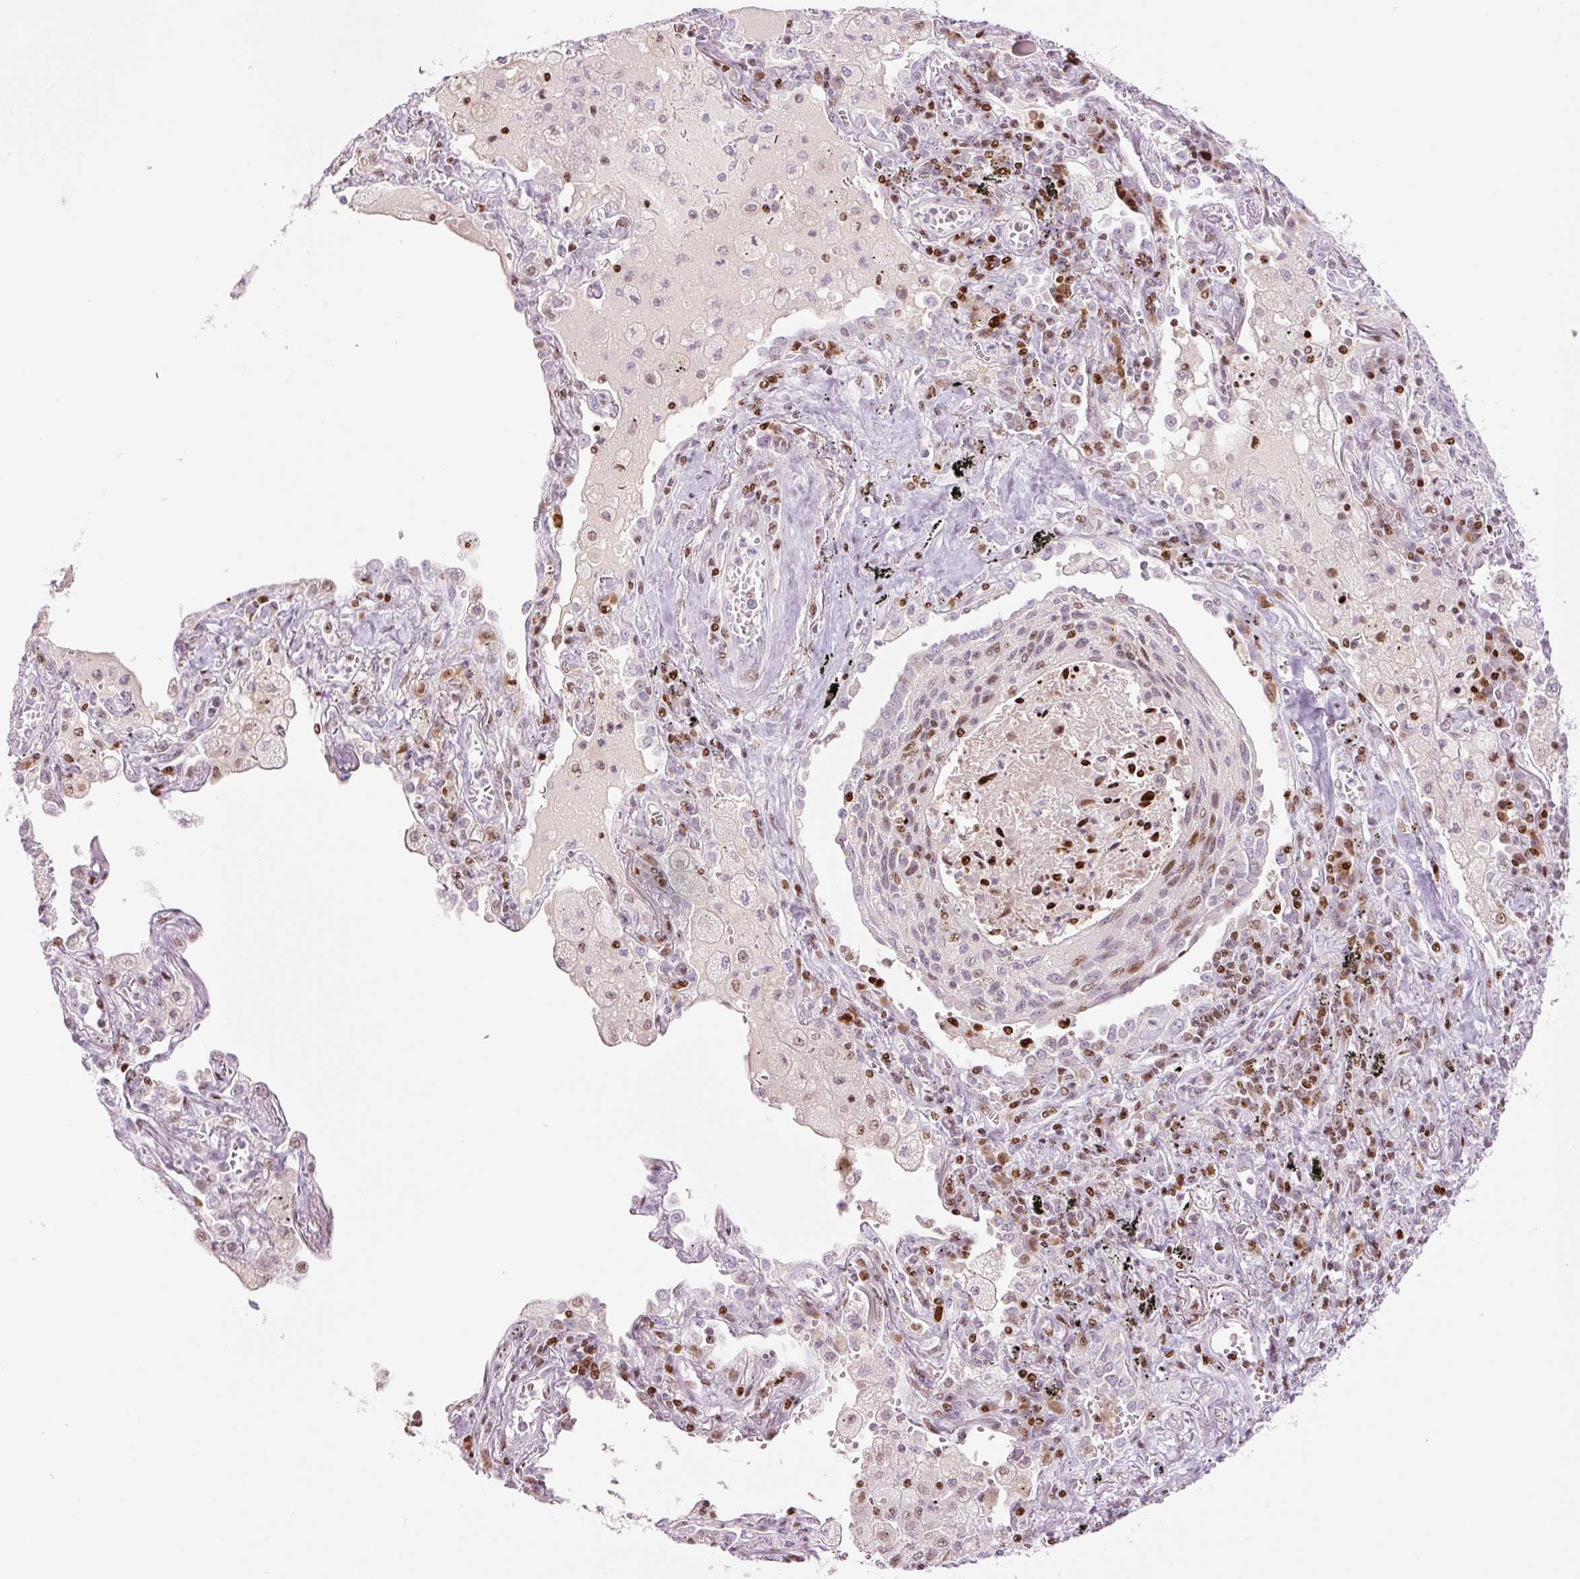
{"staining": {"intensity": "moderate", "quantity": "25%-75%", "location": "nuclear"}, "tissue": "lung cancer", "cell_type": "Tumor cells", "image_type": "cancer", "snomed": [{"axis": "morphology", "description": "Squamous cell carcinoma, NOS"}, {"axis": "topography", "description": "Lung"}], "caption": "Lung cancer was stained to show a protein in brown. There is medium levels of moderate nuclear expression in about 25%-75% of tumor cells.", "gene": "TMEM177", "patient": {"sex": "female", "age": 66}}